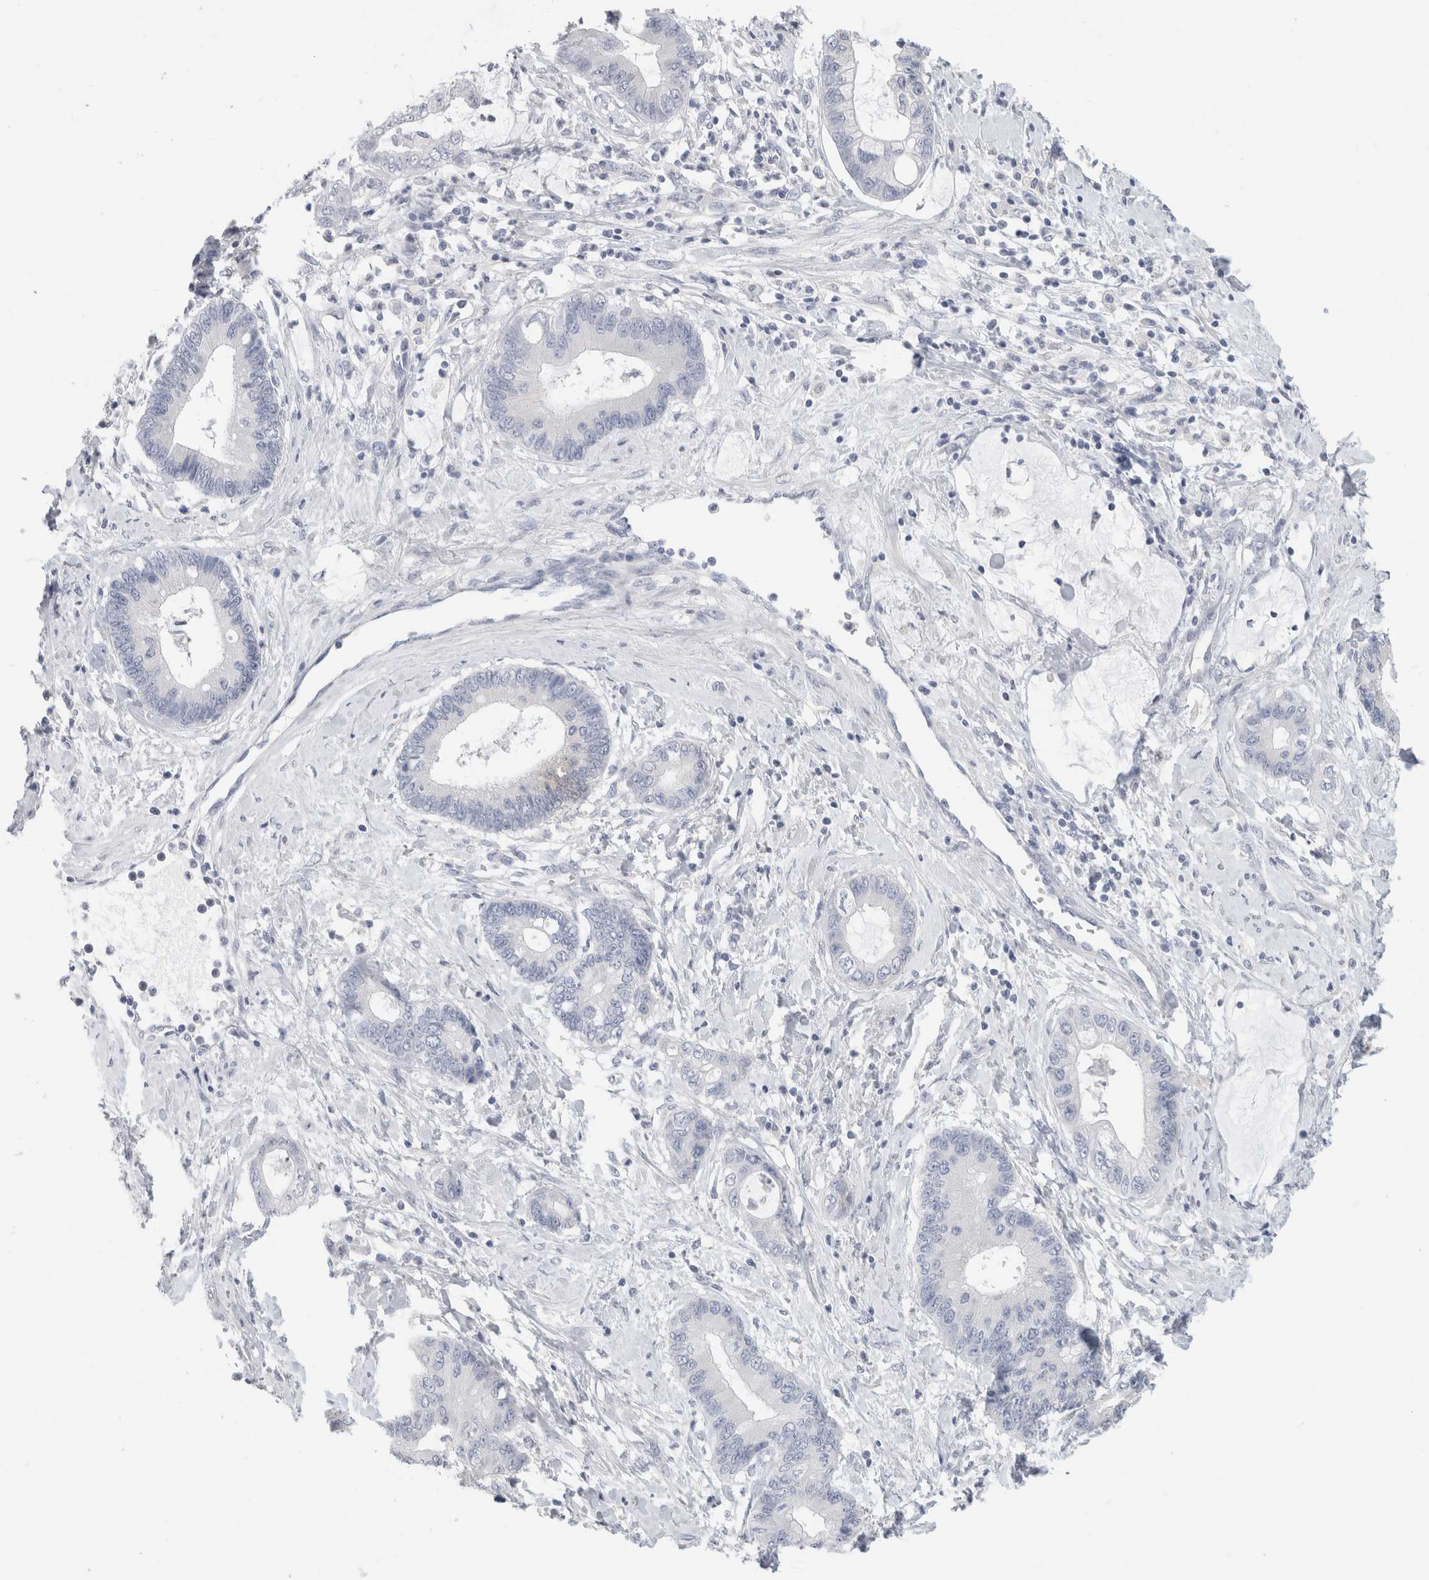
{"staining": {"intensity": "negative", "quantity": "none", "location": "none"}, "tissue": "cervical cancer", "cell_type": "Tumor cells", "image_type": "cancer", "snomed": [{"axis": "morphology", "description": "Adenocarcinoma, NOS"}, {"axis": "topography", "description": "Cervix"}], "caption": "Tumor cells show no significant positivity in cervical adenocarcinoma.", "gene": "BCAN", "patient": {"sex": "female", "age": 44}}